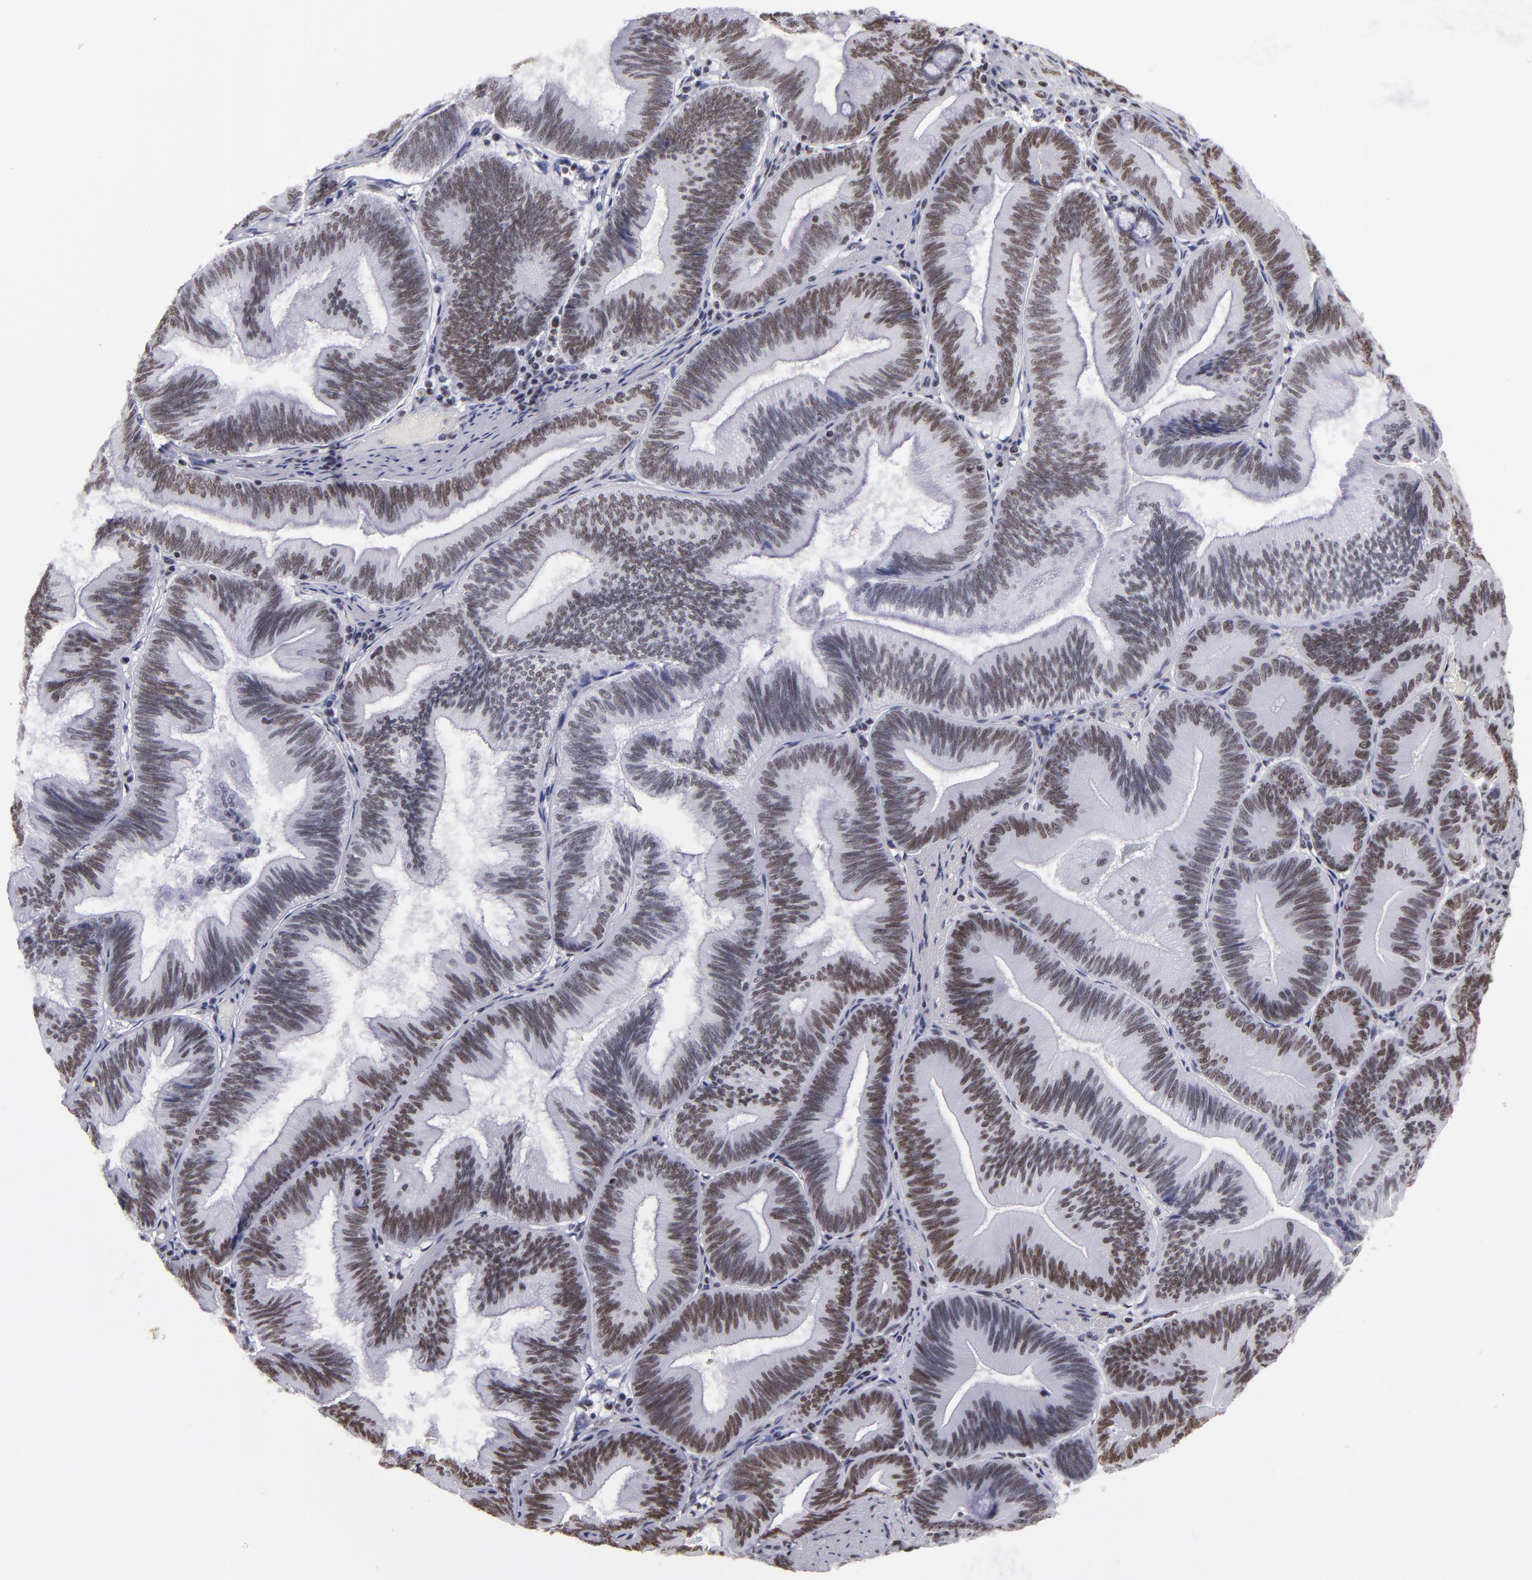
{"staining": {"intensity": "weak", "quantity": "25%-75%", "location": "nuclear"}, "tissue": "pancreatic cancer", "cell_type": "Tumor cells", "image_type": "cancer", "snomed": [{"axis": "morphology", "description": "Adenocarcinoma, NOS"}, {"axis": "topography", "description": "Pancreas"}], "caption": "Immunohistochemistry (IHC) (DAB) staining of pancreatic cancer reveals weak nuclear protein staining in approximately 25%-75% of tumor cells.", "gene": "TERF2", "patient": {"sex": "male", "age": 82}}